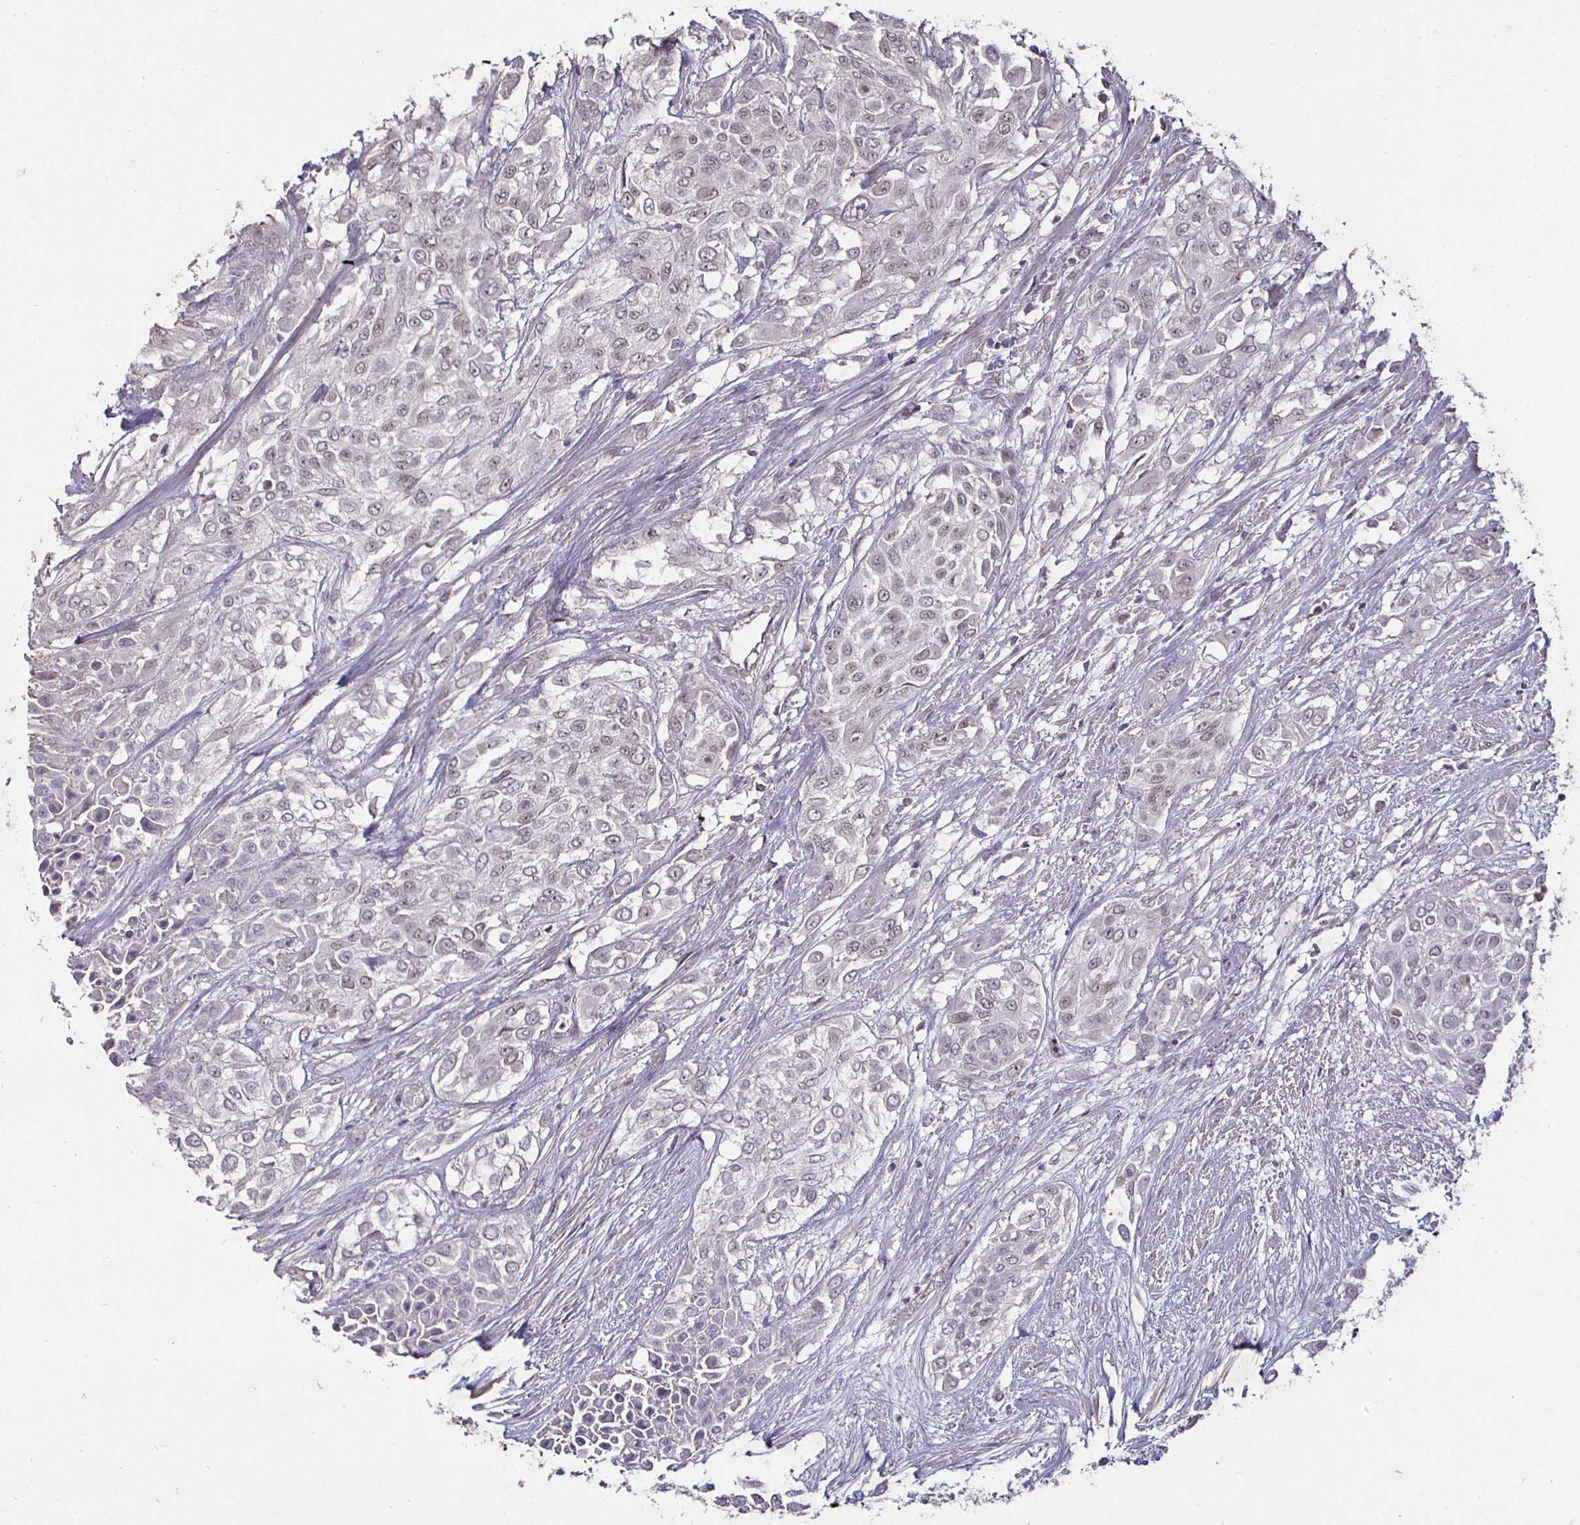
{"staining": {"intensity": "weak", "quantity": "25%-75%", "location": "nuclear"}, "tissue": "urothelial cancer", "cell_type": "Tumor cells", "image_type": "cancer", "snomed": [{"axis": "morphology", "description": "Urothelial carcinoma, High grade"}, {"axis": "topography", "description": "Urinary bladder"}], "caption": "Tumor cells demonstrate low levels of weak nuclear expression in about 25%-75% of cells in urothelial cancer. The staining was performed using DAB (3,3'-diaminobenzidine), with brown indicating positive protein expression. Nuclei are stained blue with hematoxylin.", "gene": "MLH1", "patient": {"sex": "male", "age": 57}}